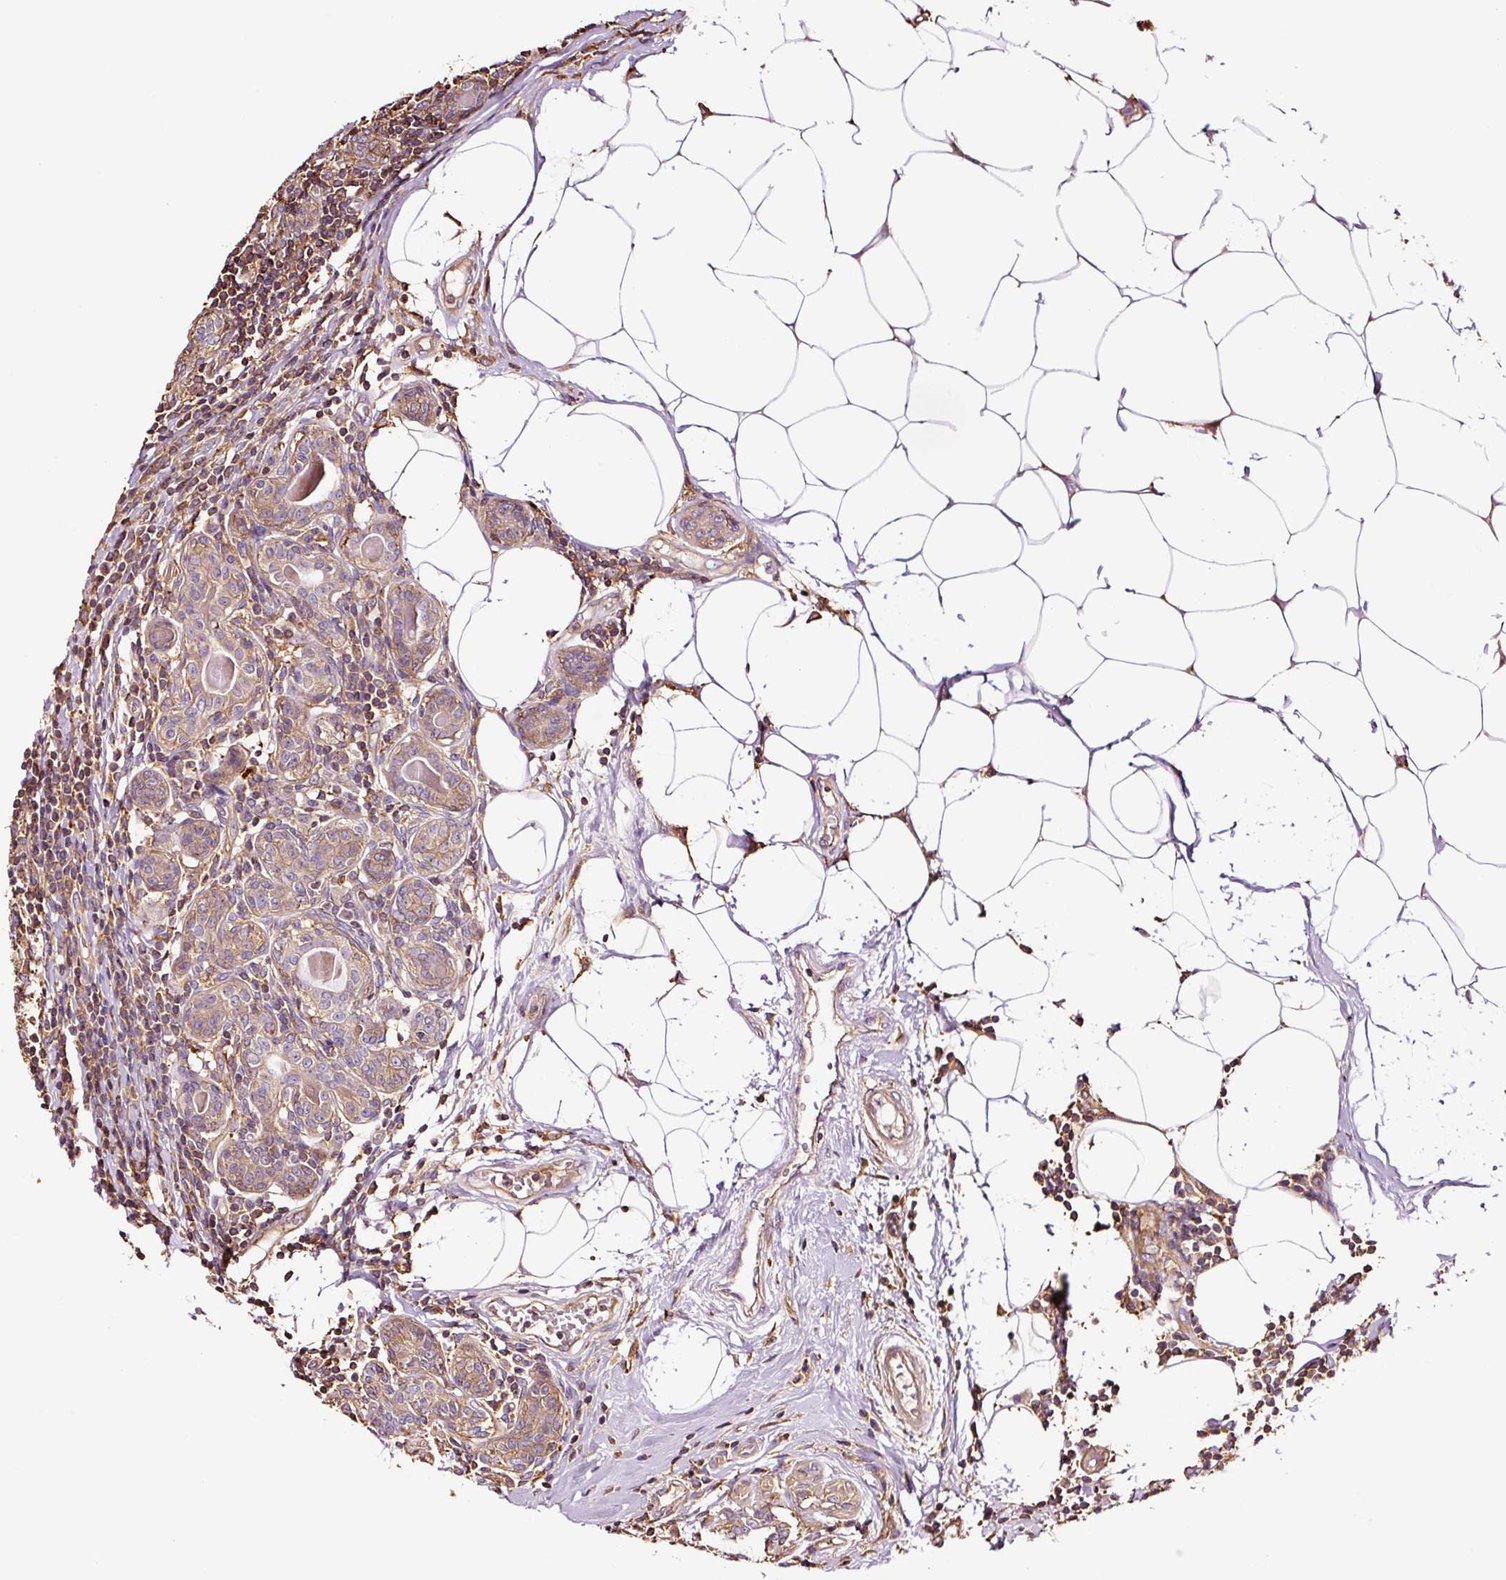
{"staining": {"intensity": "weak", "quantity": ">75%", "location": "cytoplasmic/membranous"}, "tissue": "breast cancer", "cell_type": "Tumor cells", "image_type": "cancer", "snomed": [{"axis": "morphology", "description": "Lobular carcinoma"}, {"axis": "topography", "description": "Breast"}], "caption": "Immunohistochemistry (IHC) (DAB) staining of human breast lobular carcinoma reveals weak cytoplasmic/membranous protein expression in about >75% of tumor cells.", "gene": "METAP1", "patient": {"sex": "female", "age": 59}}